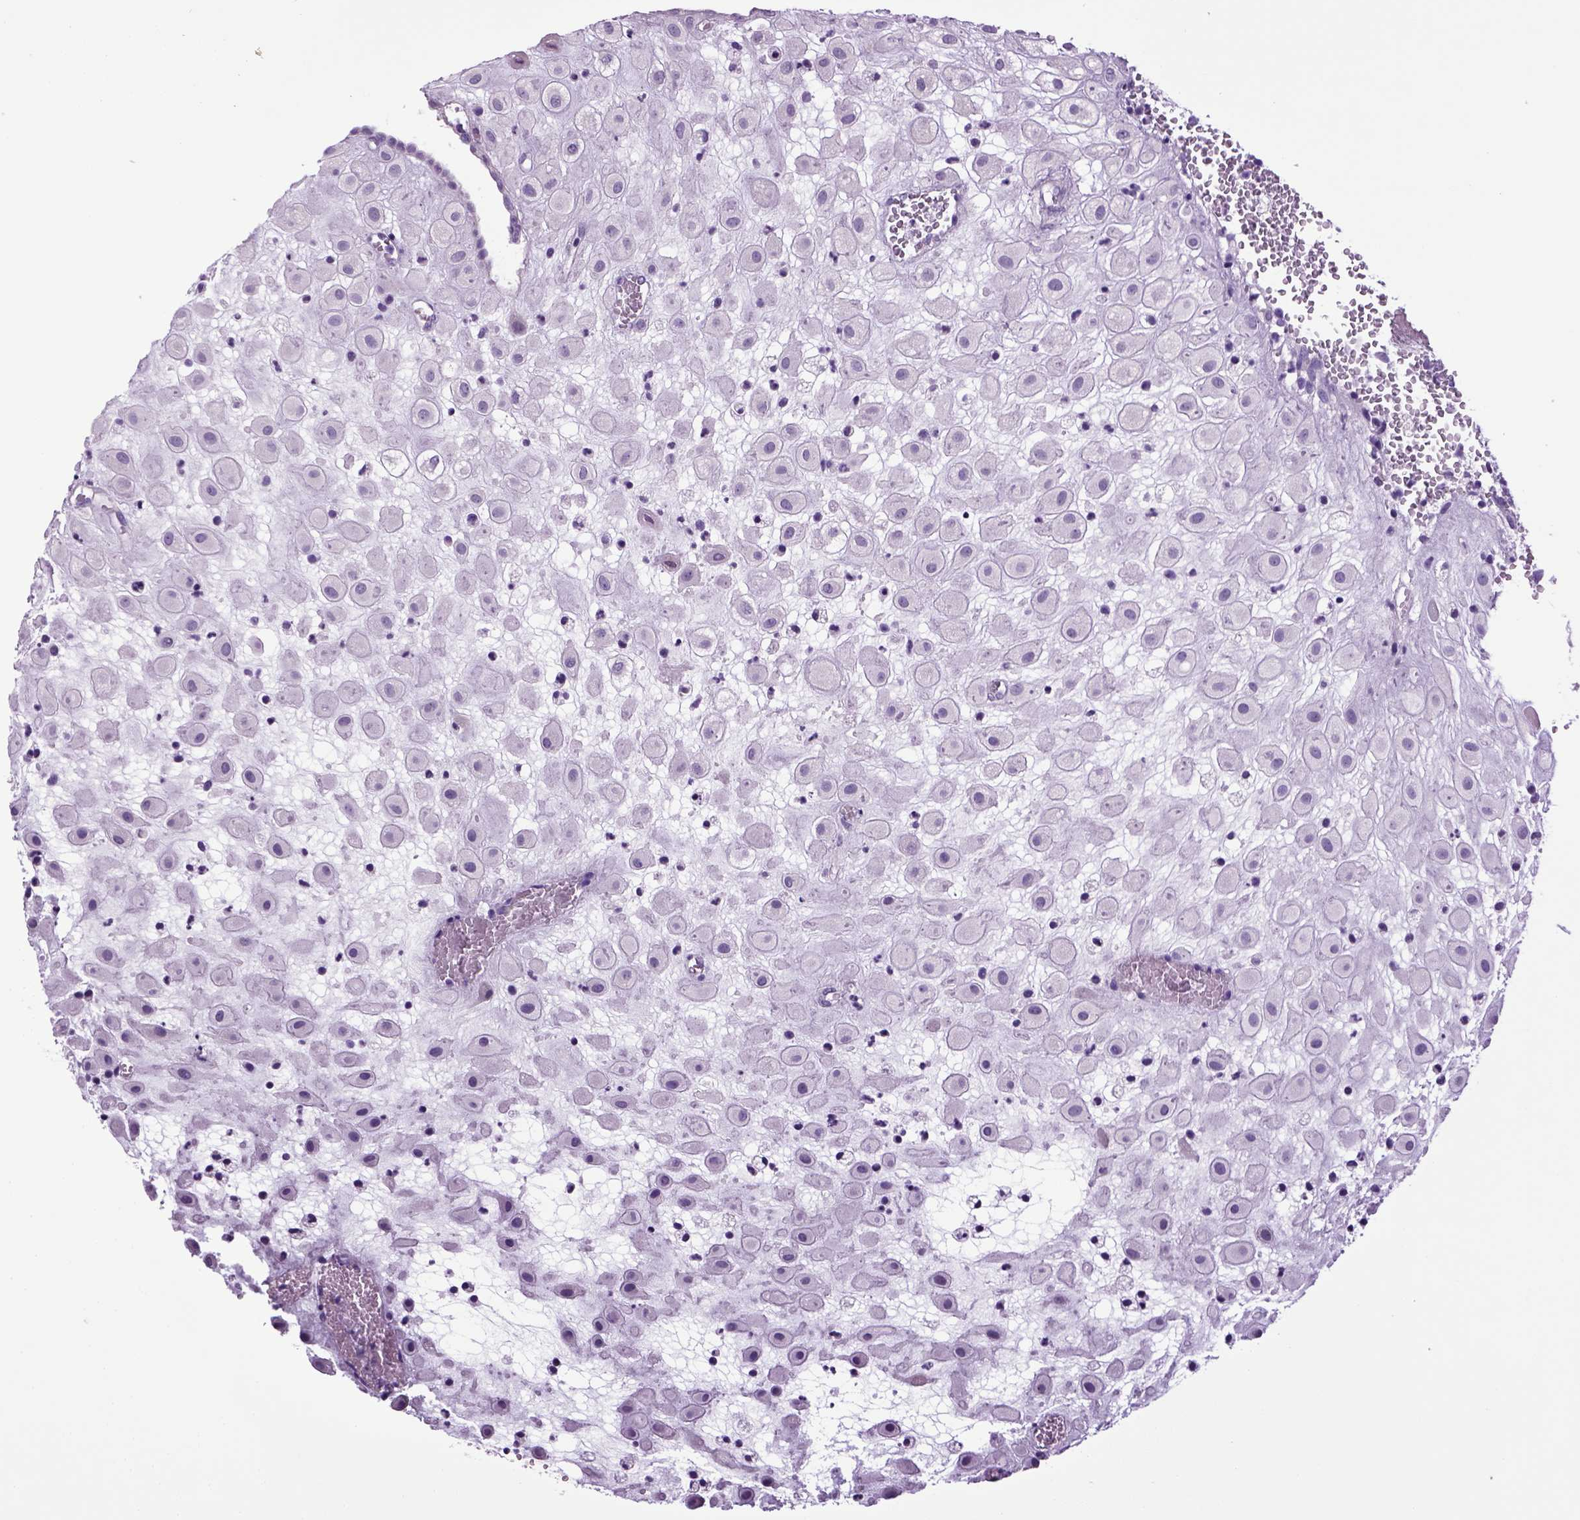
{"staining": {"intensity": "negative", "quantity": "none", "location": "none"}, "tissue": "placenta", "cell_type": "Decidual cells", "image_type": "normal", "snomed": [{"axis": "morphology", "description": "Normal tissue, NOS"}, {"axis": "topography", "description": "Placenta"}], "caption": "Micrograph shows no protein expression in decidual cells of unremarkable placenta. (DAB immunohistochemistry (IHC), high magnification).", "gene": "HMCN2", "patient": {"sex": "female", "age": 24}}